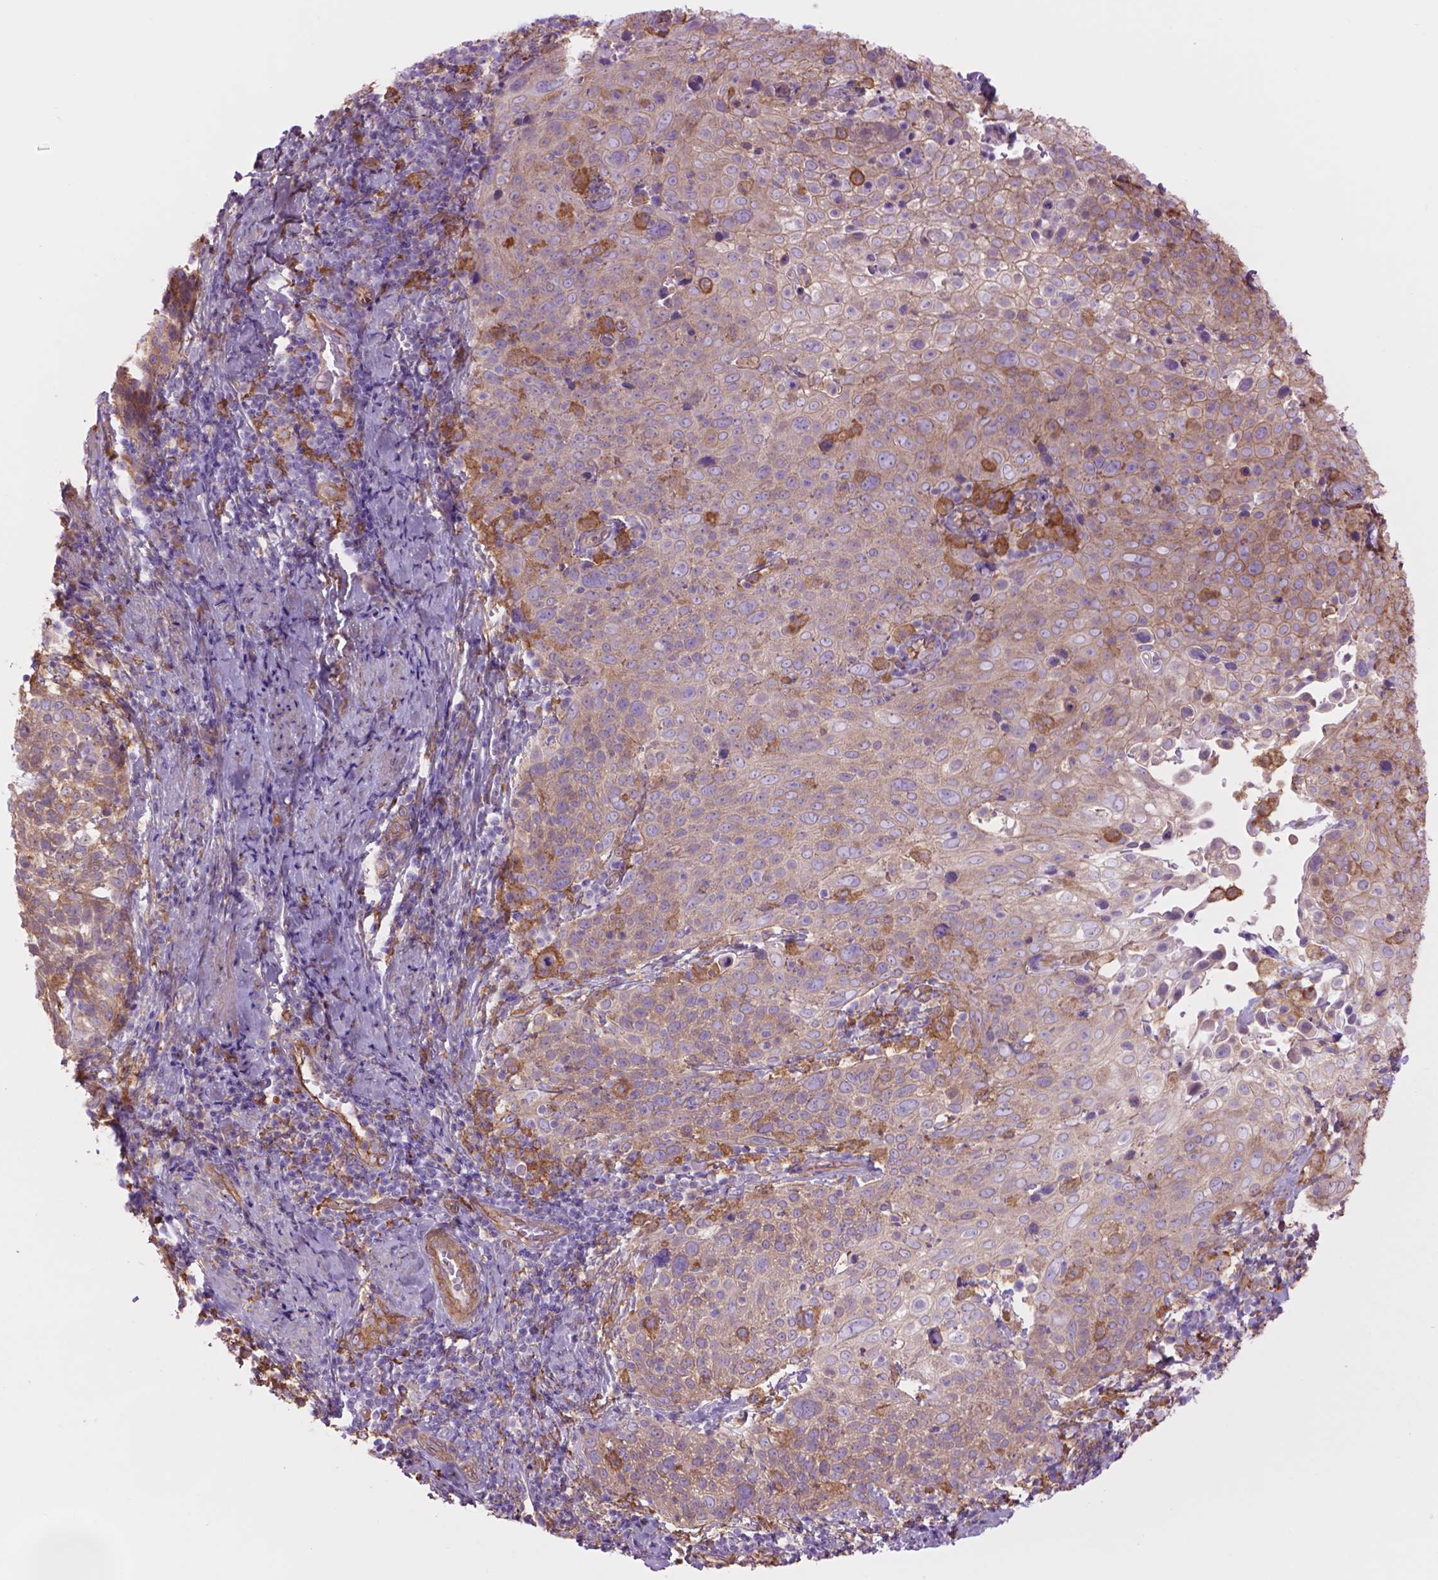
{"staining": {"intensity": "negative", "quantity": "none", "location": "none"}, "tissue": "cervical cancer", "cell_type": "Tumor cells", "image_type": "cancer", "snomed": [{"axis": "morphology", "description": "Squamous cell carcinoma, NOS"}, {"axis": "topography", "description": "Cervix"}], "caption": "Image shows no significant protein expression in tumor cells of cervical cancer (squamous cell carcinoma).", "gene": "CORO1B", "patient": {"sex": "female", "age": 61}}